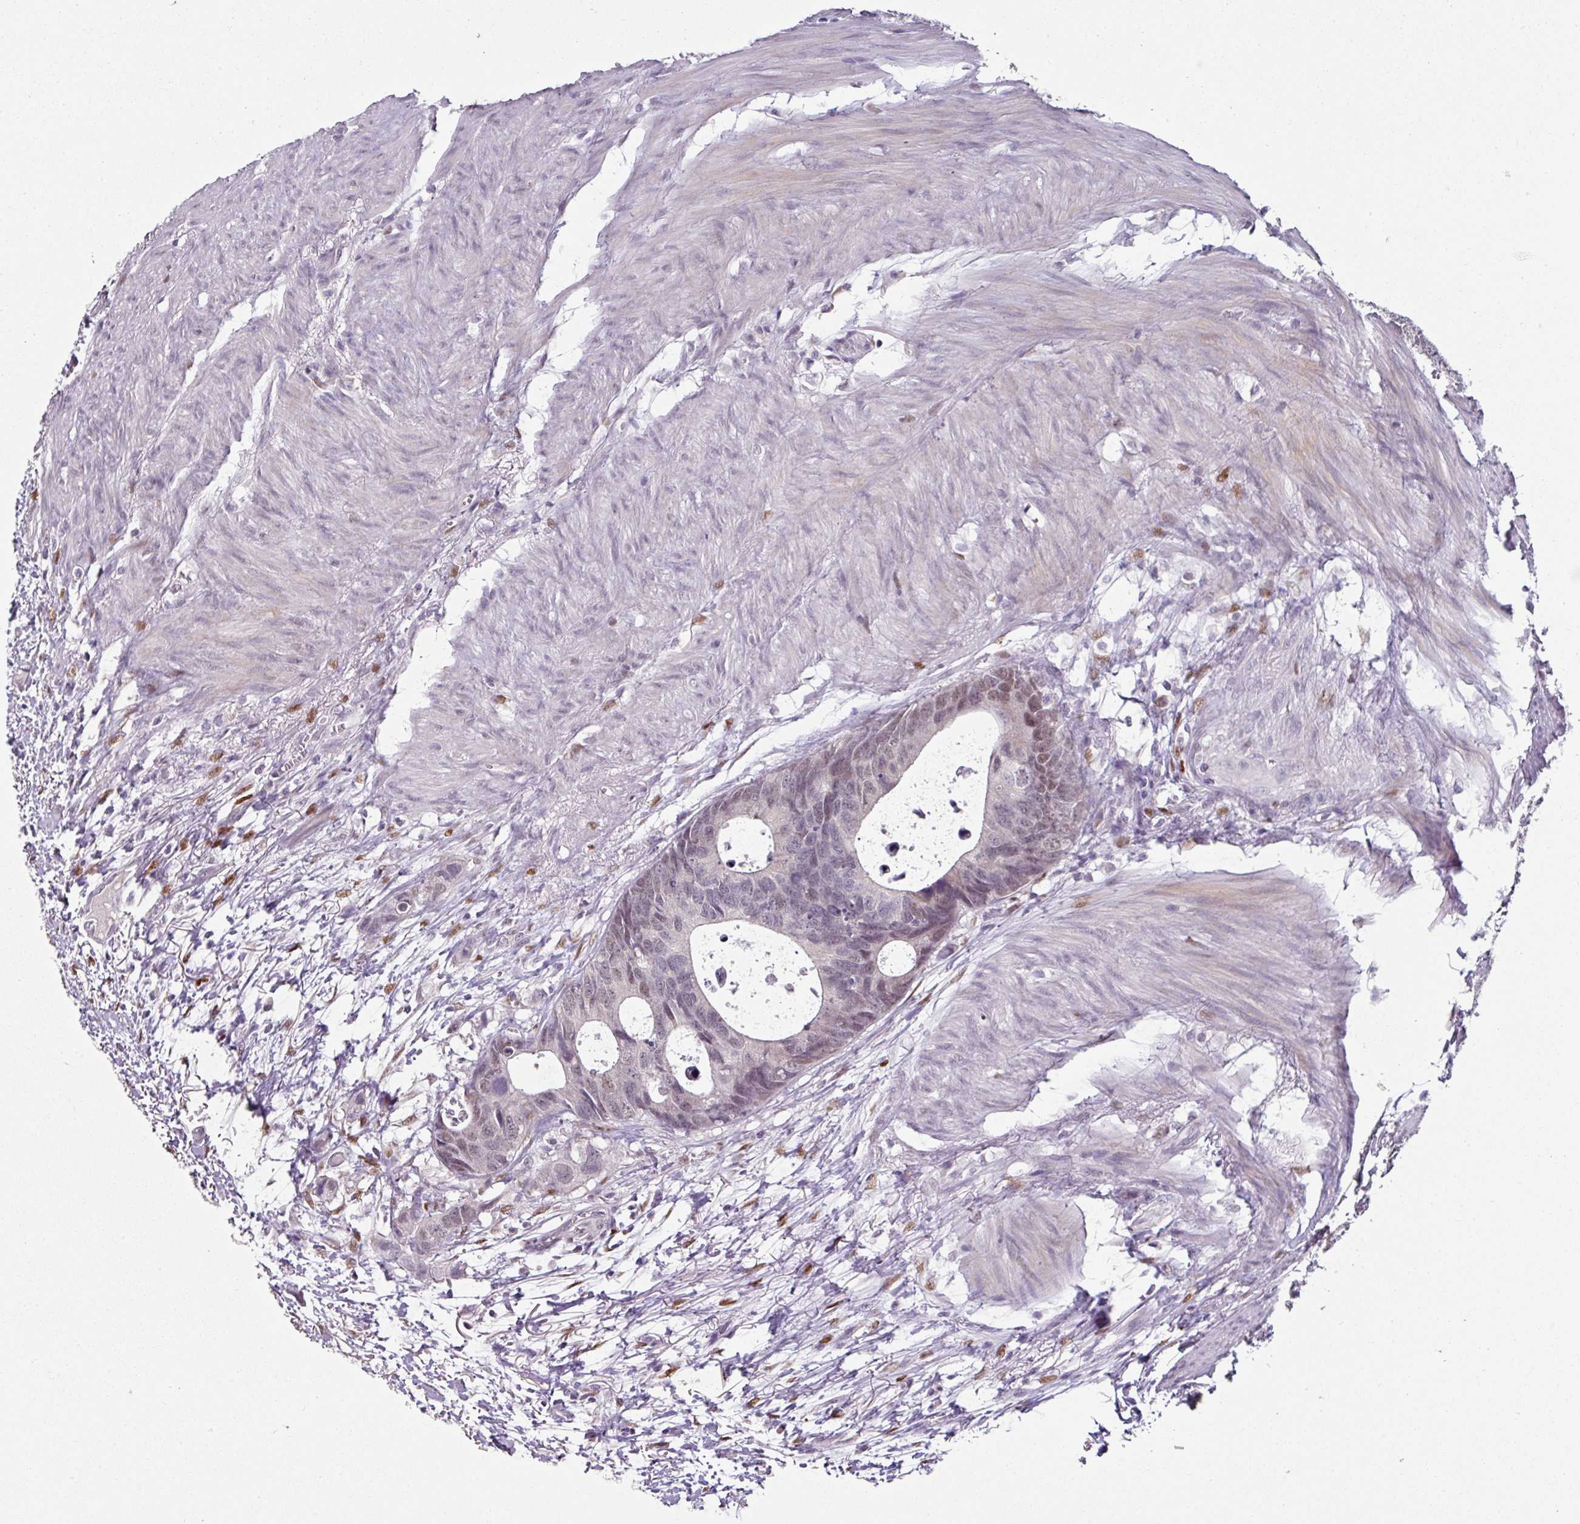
{"staining": {"intensity": "weak", "quantity": "25%-75%", "location": "nuclear"}, "tissue": "colorectal cancer", "cell_type": "Tumor cells", "image_type": "cancer", "snomed": [{"axis": "morphology", "description": "Adenocarcinoma, NOS"}, {"axis": "topography", "description": "Colon"}], "caption": "Immunohistochemical staining of adenocarcinoma (colorectal) demonstrates low levels of weak nuclear protein positivity in about 25%-75% of tumor cells.", "gene": "ELK1", "patient": {"sex": "female", "age": 57}}